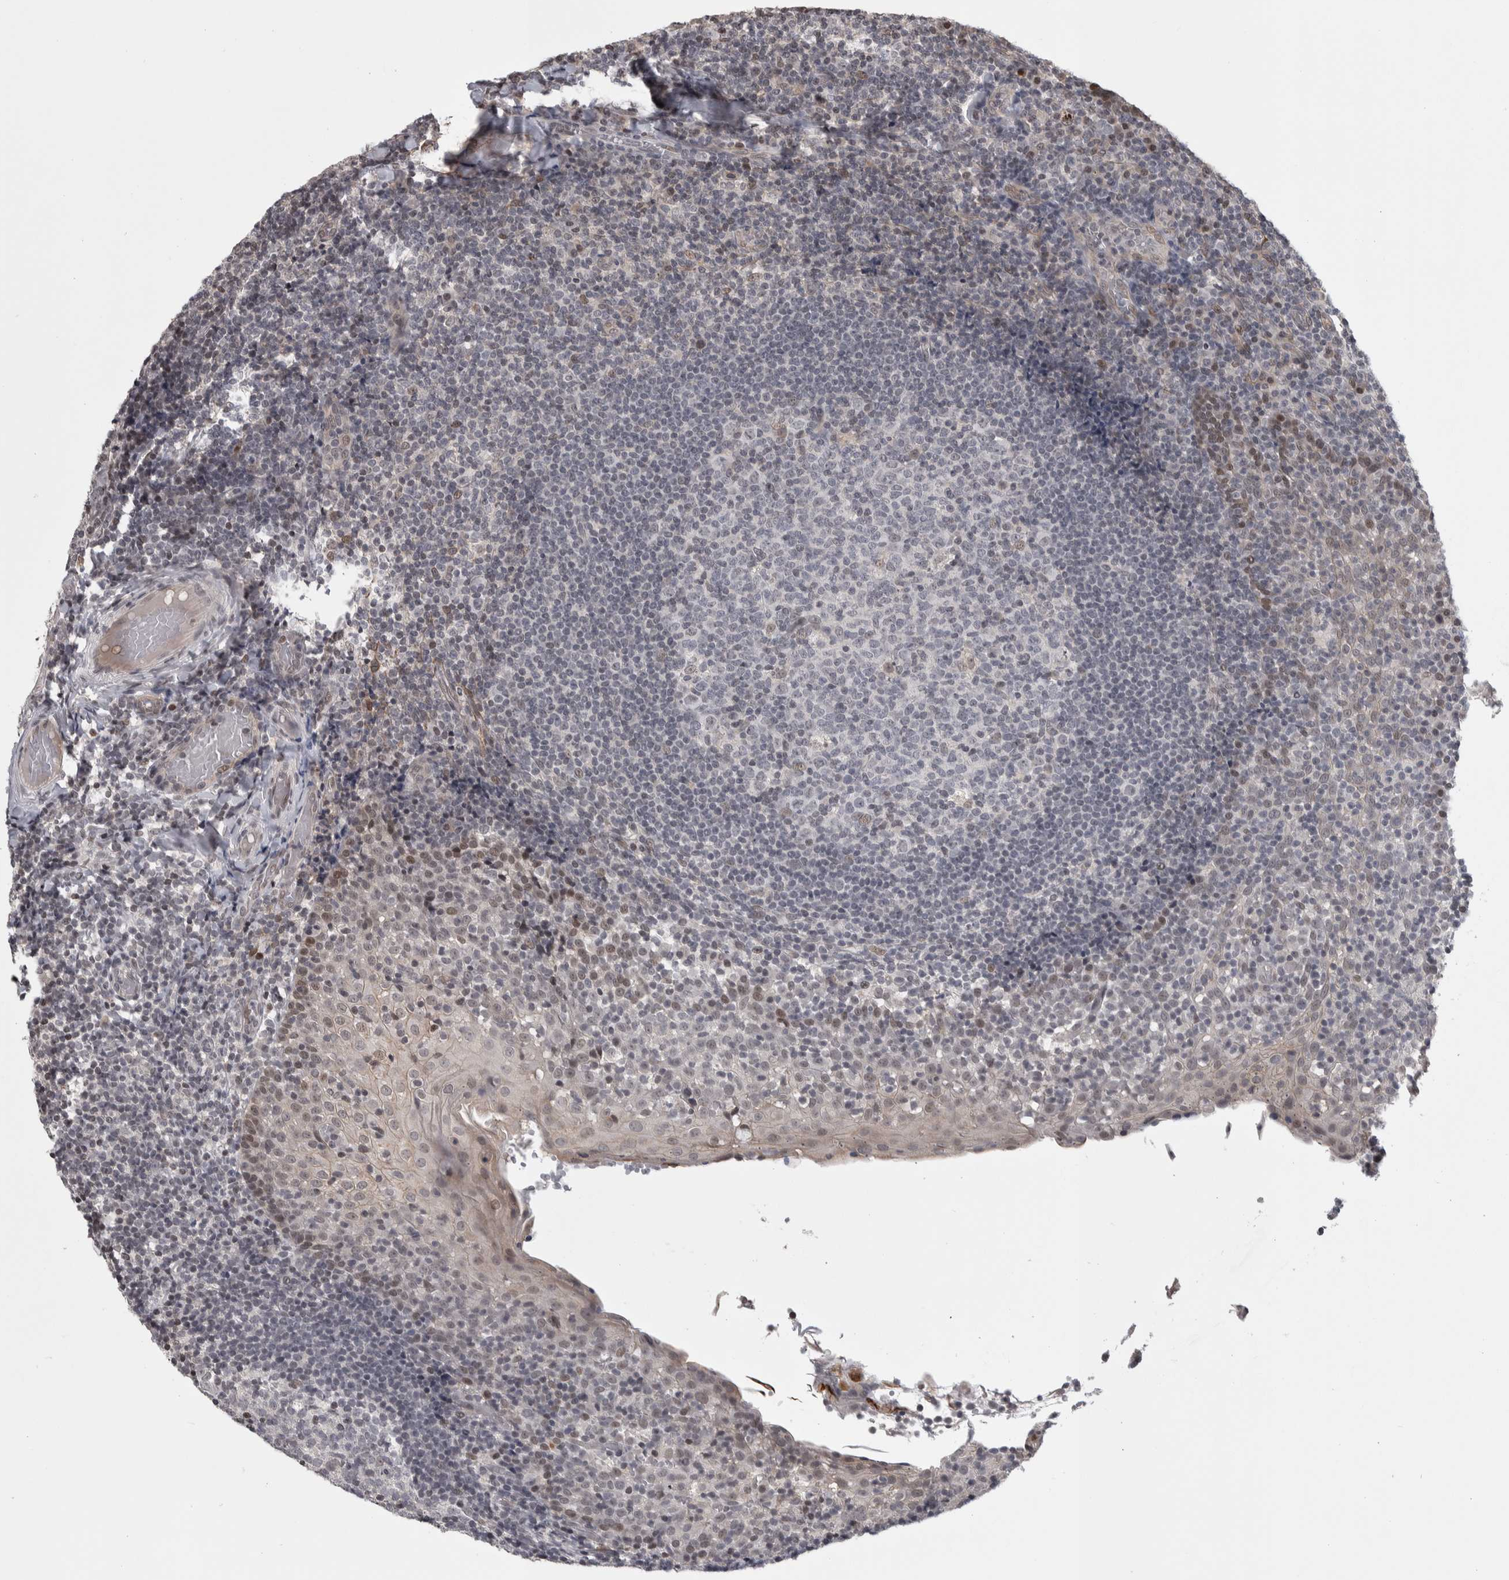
{"staining": {"intensity": "negative", "quantity": "none", "location": "none"}, "tissue": "tonsil", "cell_type": "Germinal center cells", "image_type": "normal", "snomed": [{"axis": "morphology", "description": "Normal tissue, NOS"}, {"axis": "topography", "description": "Tonsil"}], "caption": "The photomicrograph demonstrates no significant staining in germinal center cells of tonsil. Brightfield microscopy of immunohistochemistry (IHC) stained with DAB (3,3'-diaminobenzidine) (brown) and hematoxylin (blue), captured at high magnification.", "gene": "ZSCAN21", "patient": {"sex": "female", "age": 19}}